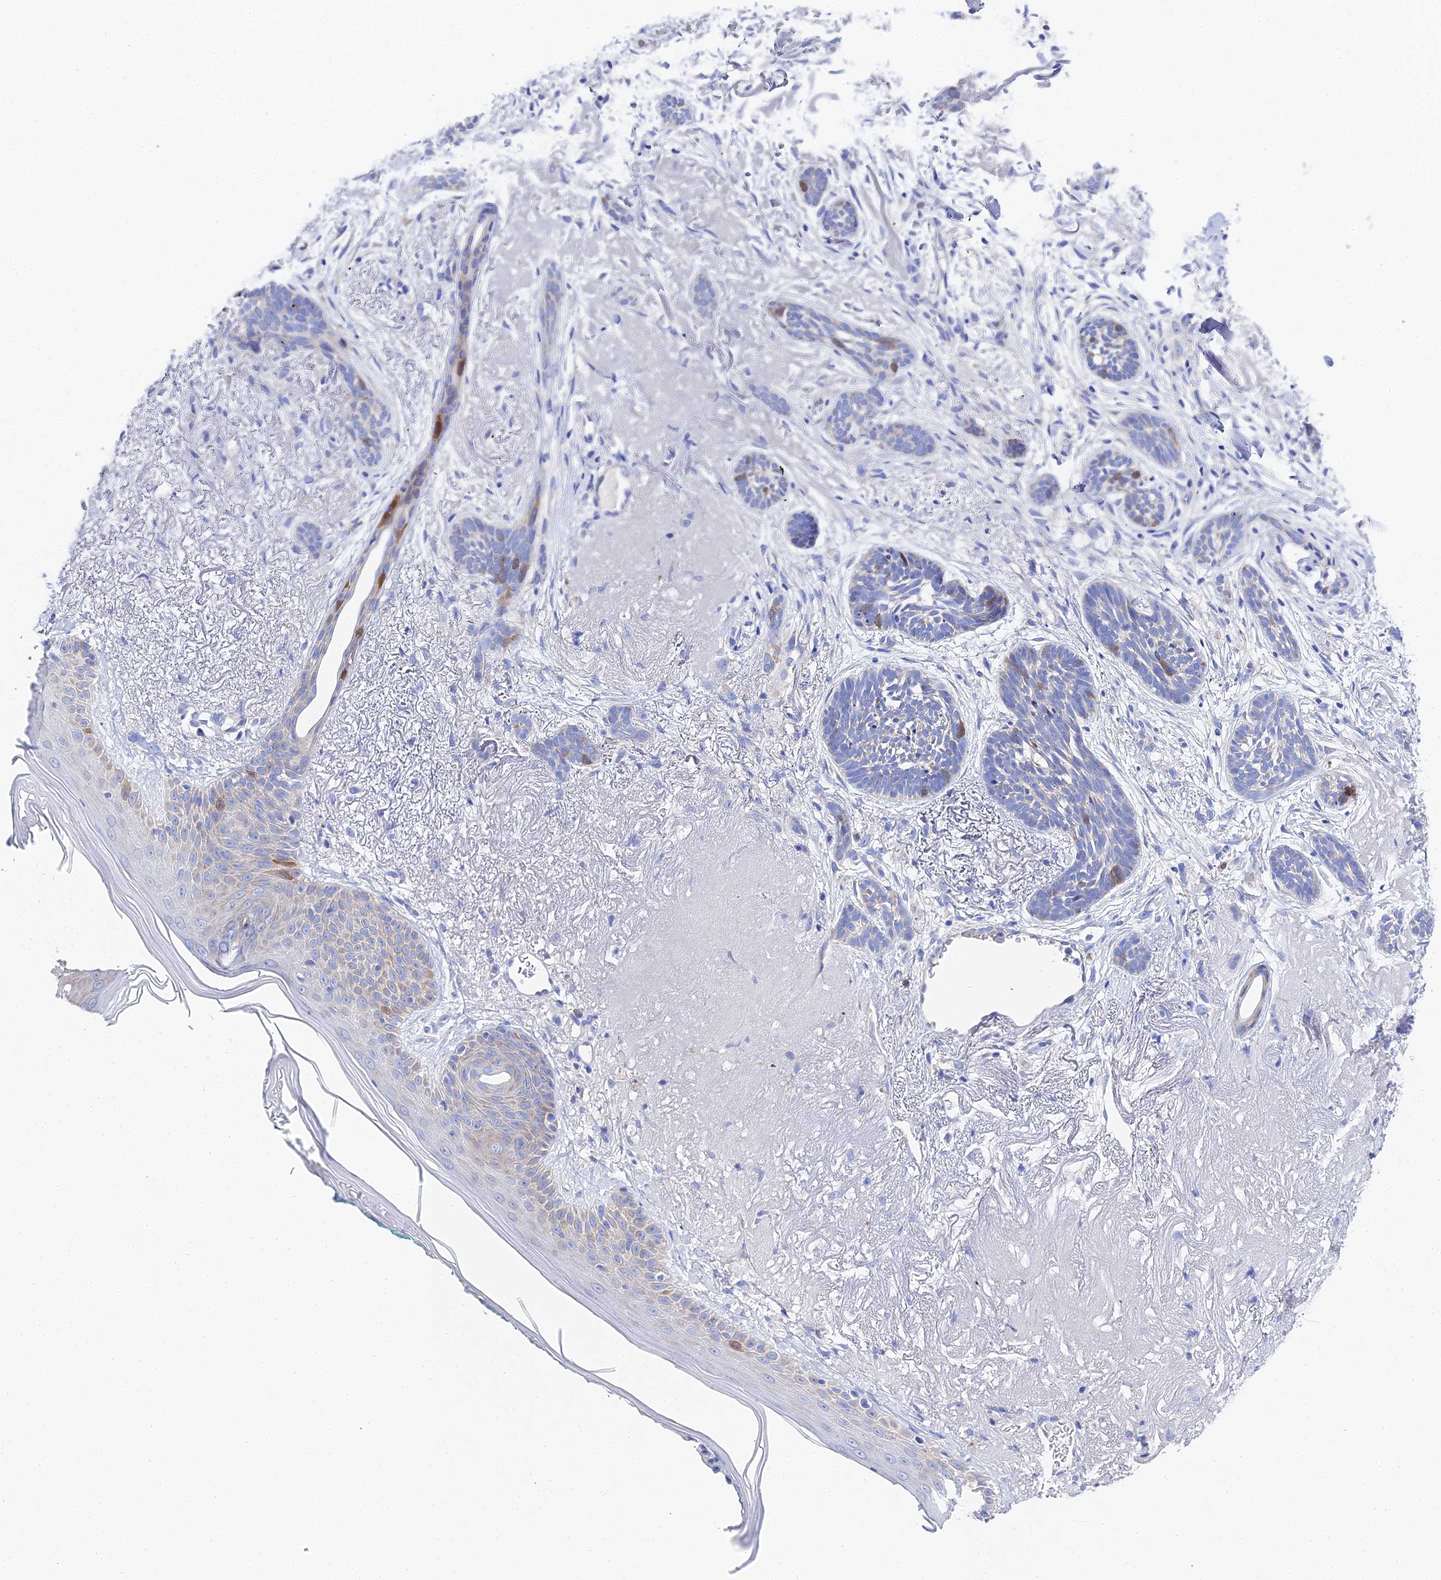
{"staining": {"intensity": "moderate", "quantity": "<25%", "location": "cytoplasmic/membranous"}, "tissue": "skin cancer", "cell_type": "Tumor cells", "image_type": "cancer", "snomed": [{"axis": "morphology", "description": "Basal cell carcinoma"}, {"axis": "topography", "description": "Skin"}], "caption": "Tumor cells reveal low levels of moderate cytoplasmic/membranous positivity in about <25% of cells in human skin cancer (basal cell carcinoma).", "gene": "PTTG1", "patient": {"sex": "male", "age": 71}}